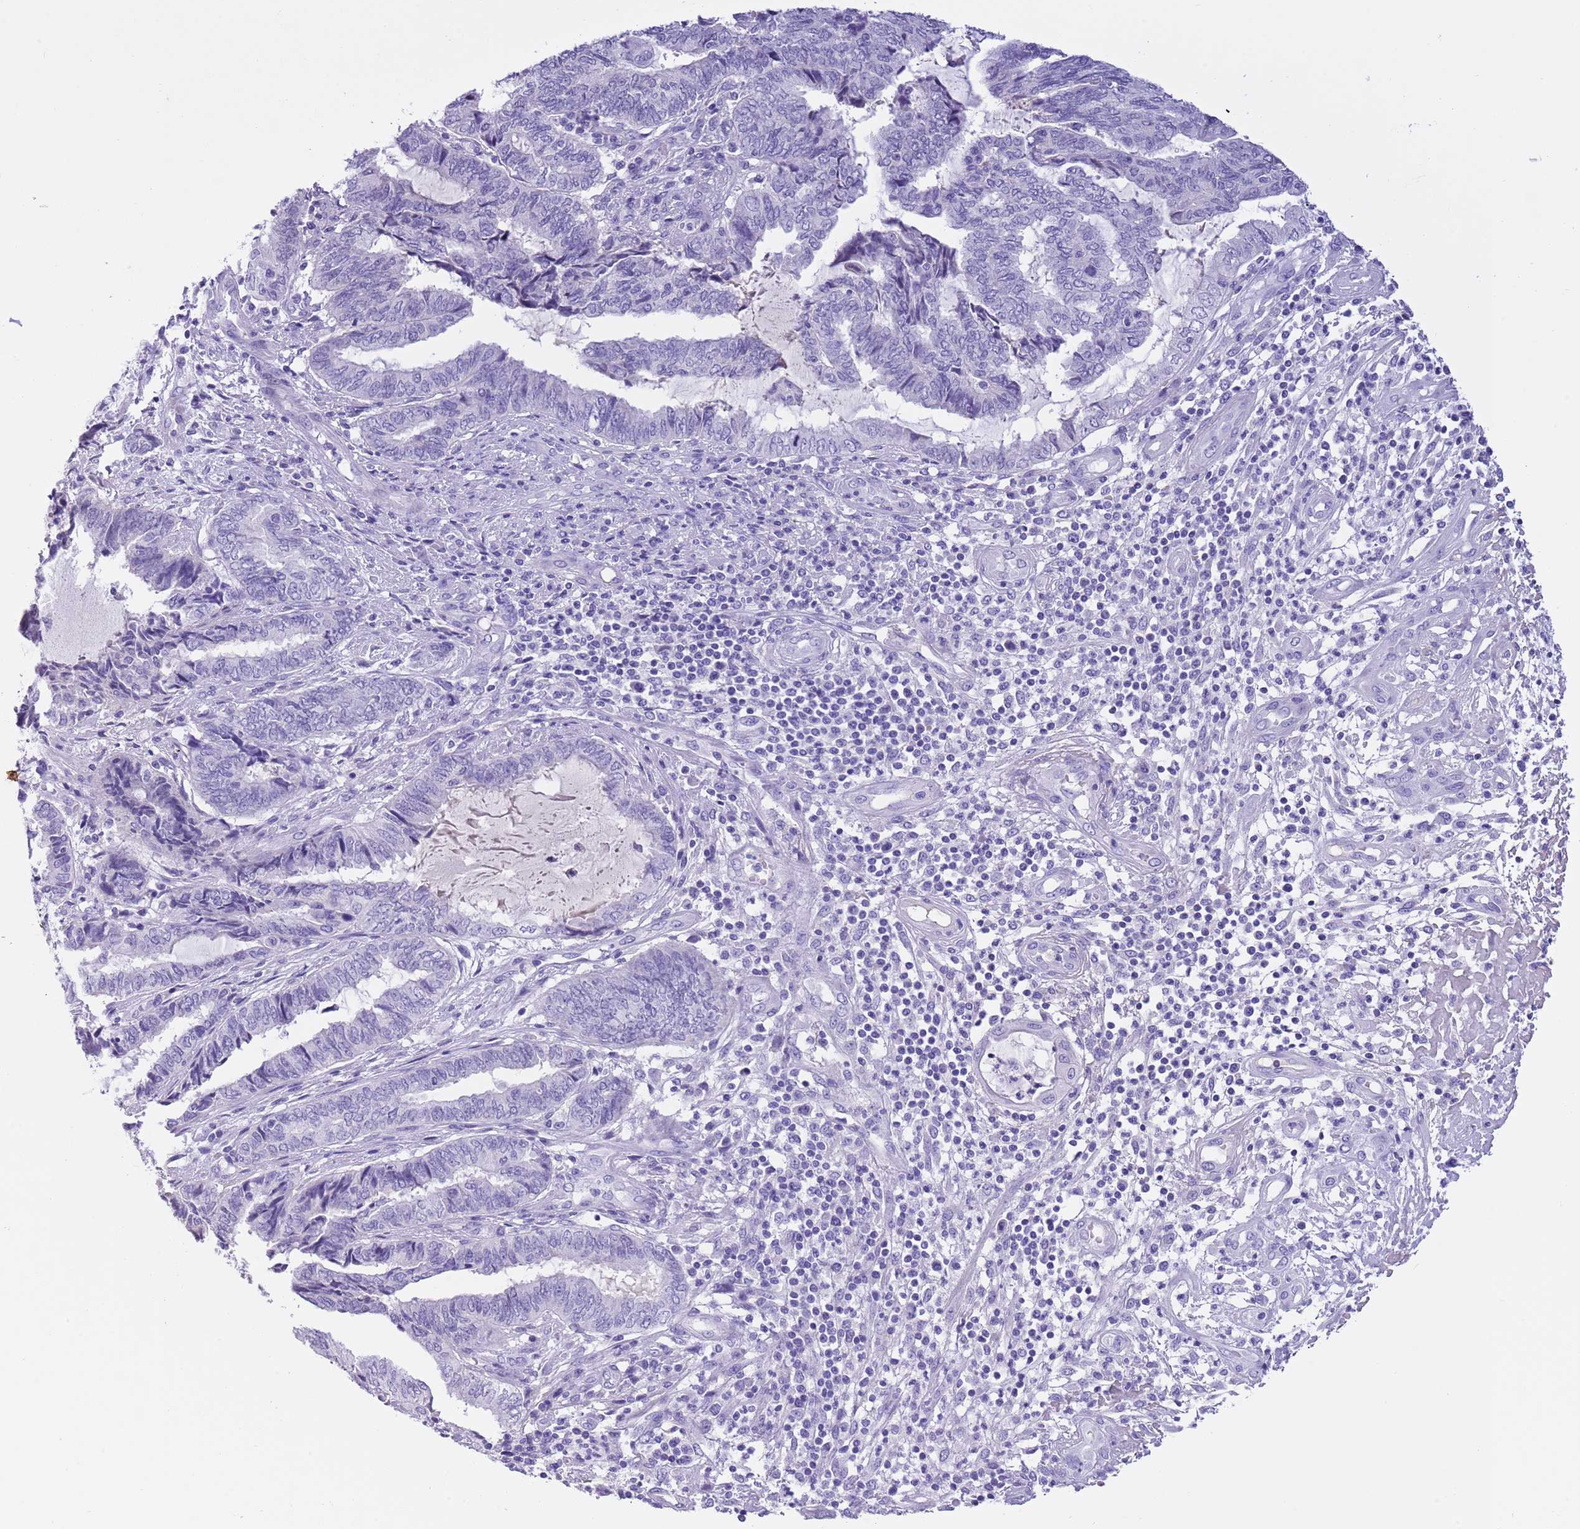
{"staining": {"intensity": "negative", "quantity": "none", "location": "none"}, "tissue": "endometrial cancer", "cell_type": "Tumor cells", "image_type": "cancer", "snomed": [{"axis": "morphology", "description": "Adenocarcinoma, NOS"}, {"axis": "topography", "description": "Uterus"}, {"axis": "topography", "description": "Endometrium"}], "caption": "High magnification brightfield microscopy of endometrial cancer (adenocarcinoma) stained with DAB (brown) and counterstained with hematoxylin (blue): tumor cells show no significant expression. Nuclei are stained in blue.", "gene": "TBC1D10B", "patient": {"sex": "female", "age": 70}}